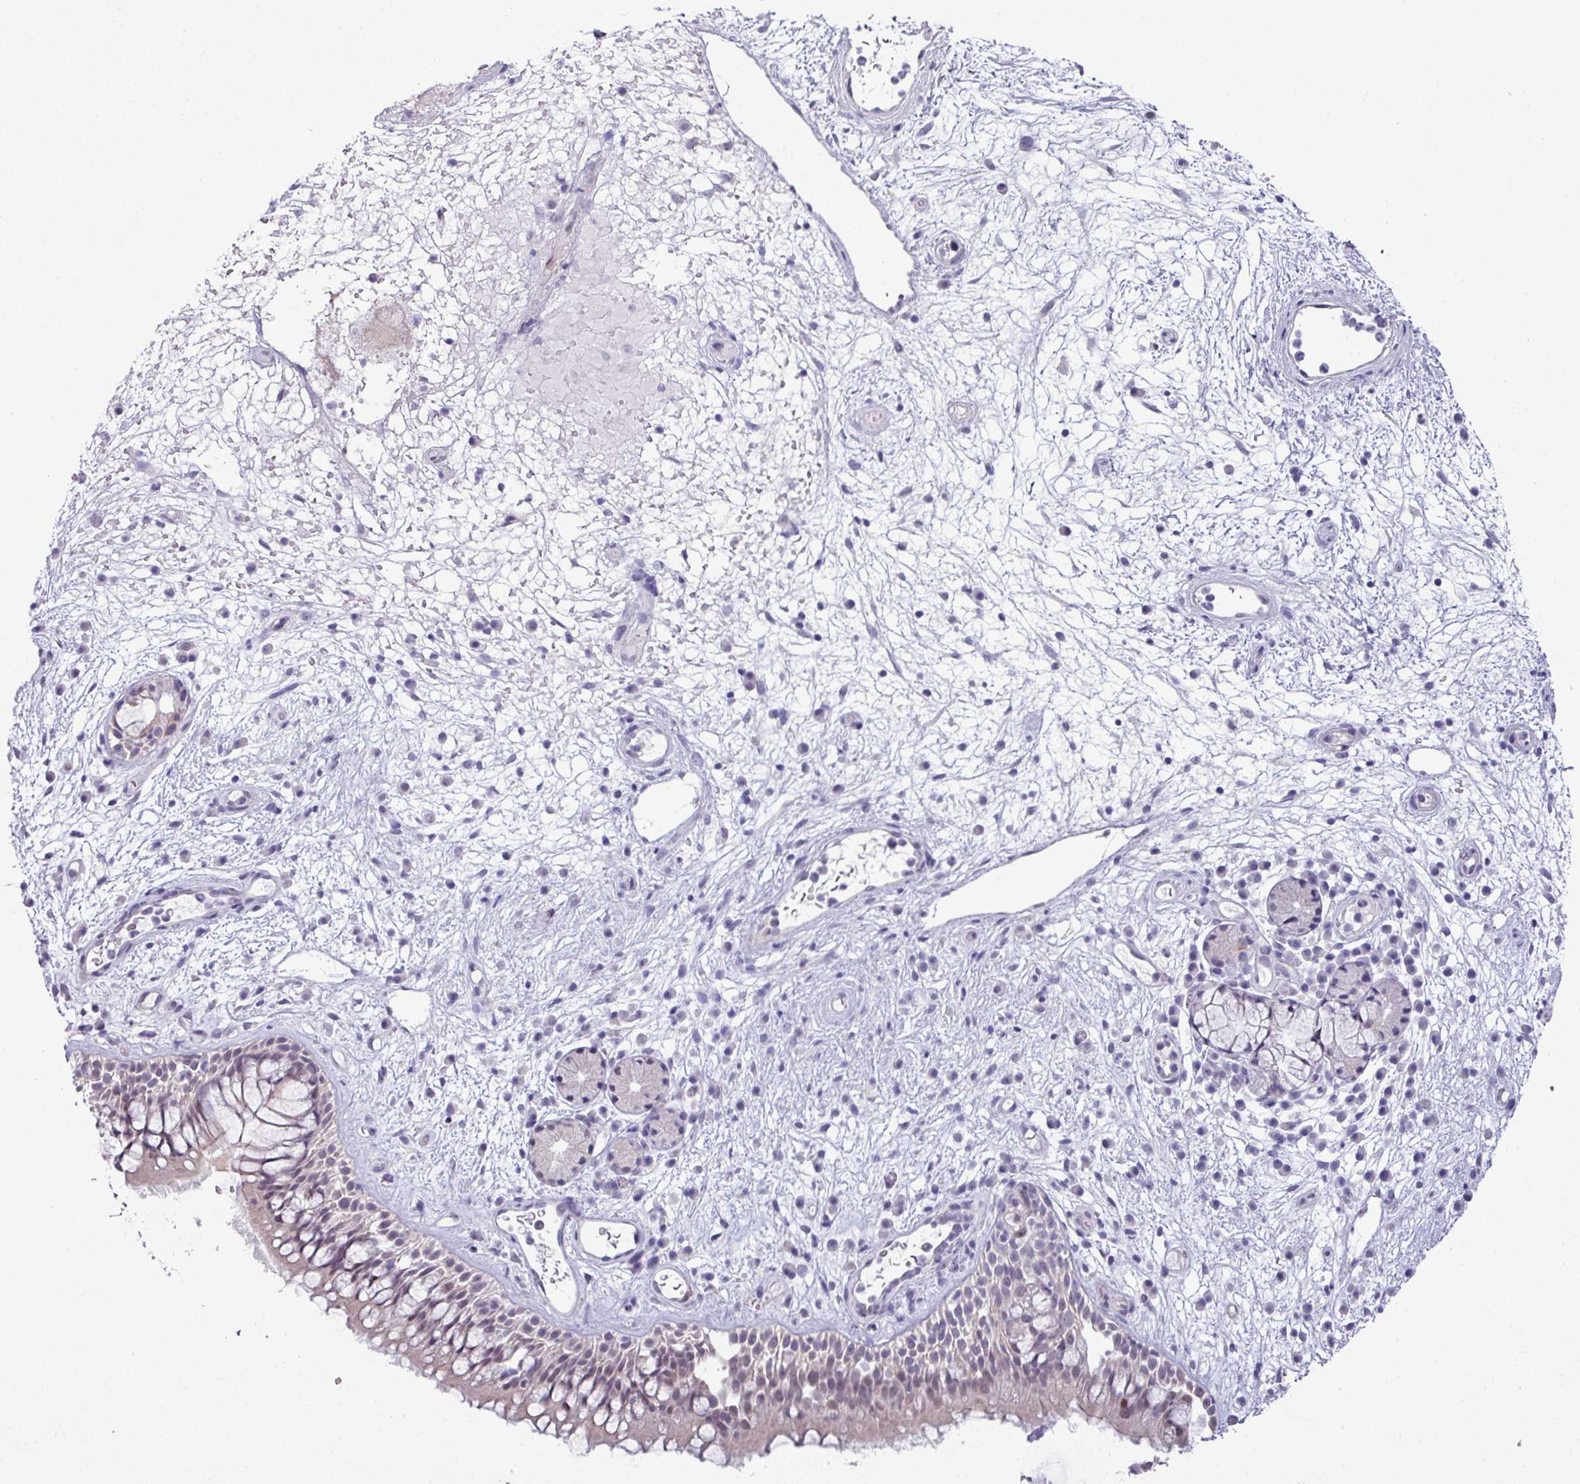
{"staining": {"intensity": "weak", "quantity": "<25%", "location": "nuclear"}, "tissue": "nasopharynx", "cell_type": "Respiratory epithelial cells", "image_type": "normal", "snomed": [{"axis": "morphology", "description": "Normal tissue, NOS"}, {"axis": "morphology", "description": "Inflammation, NOS"}, {"axis": "topography", "description": "Nasopharynx"}], "caption": "A micrograph of human nasopharynx is negative for staining in respiratory epithelial cells. Nuclei are stained in blue.", "gene": "GCG", "patient": {"sex": "male", "age": 54}}